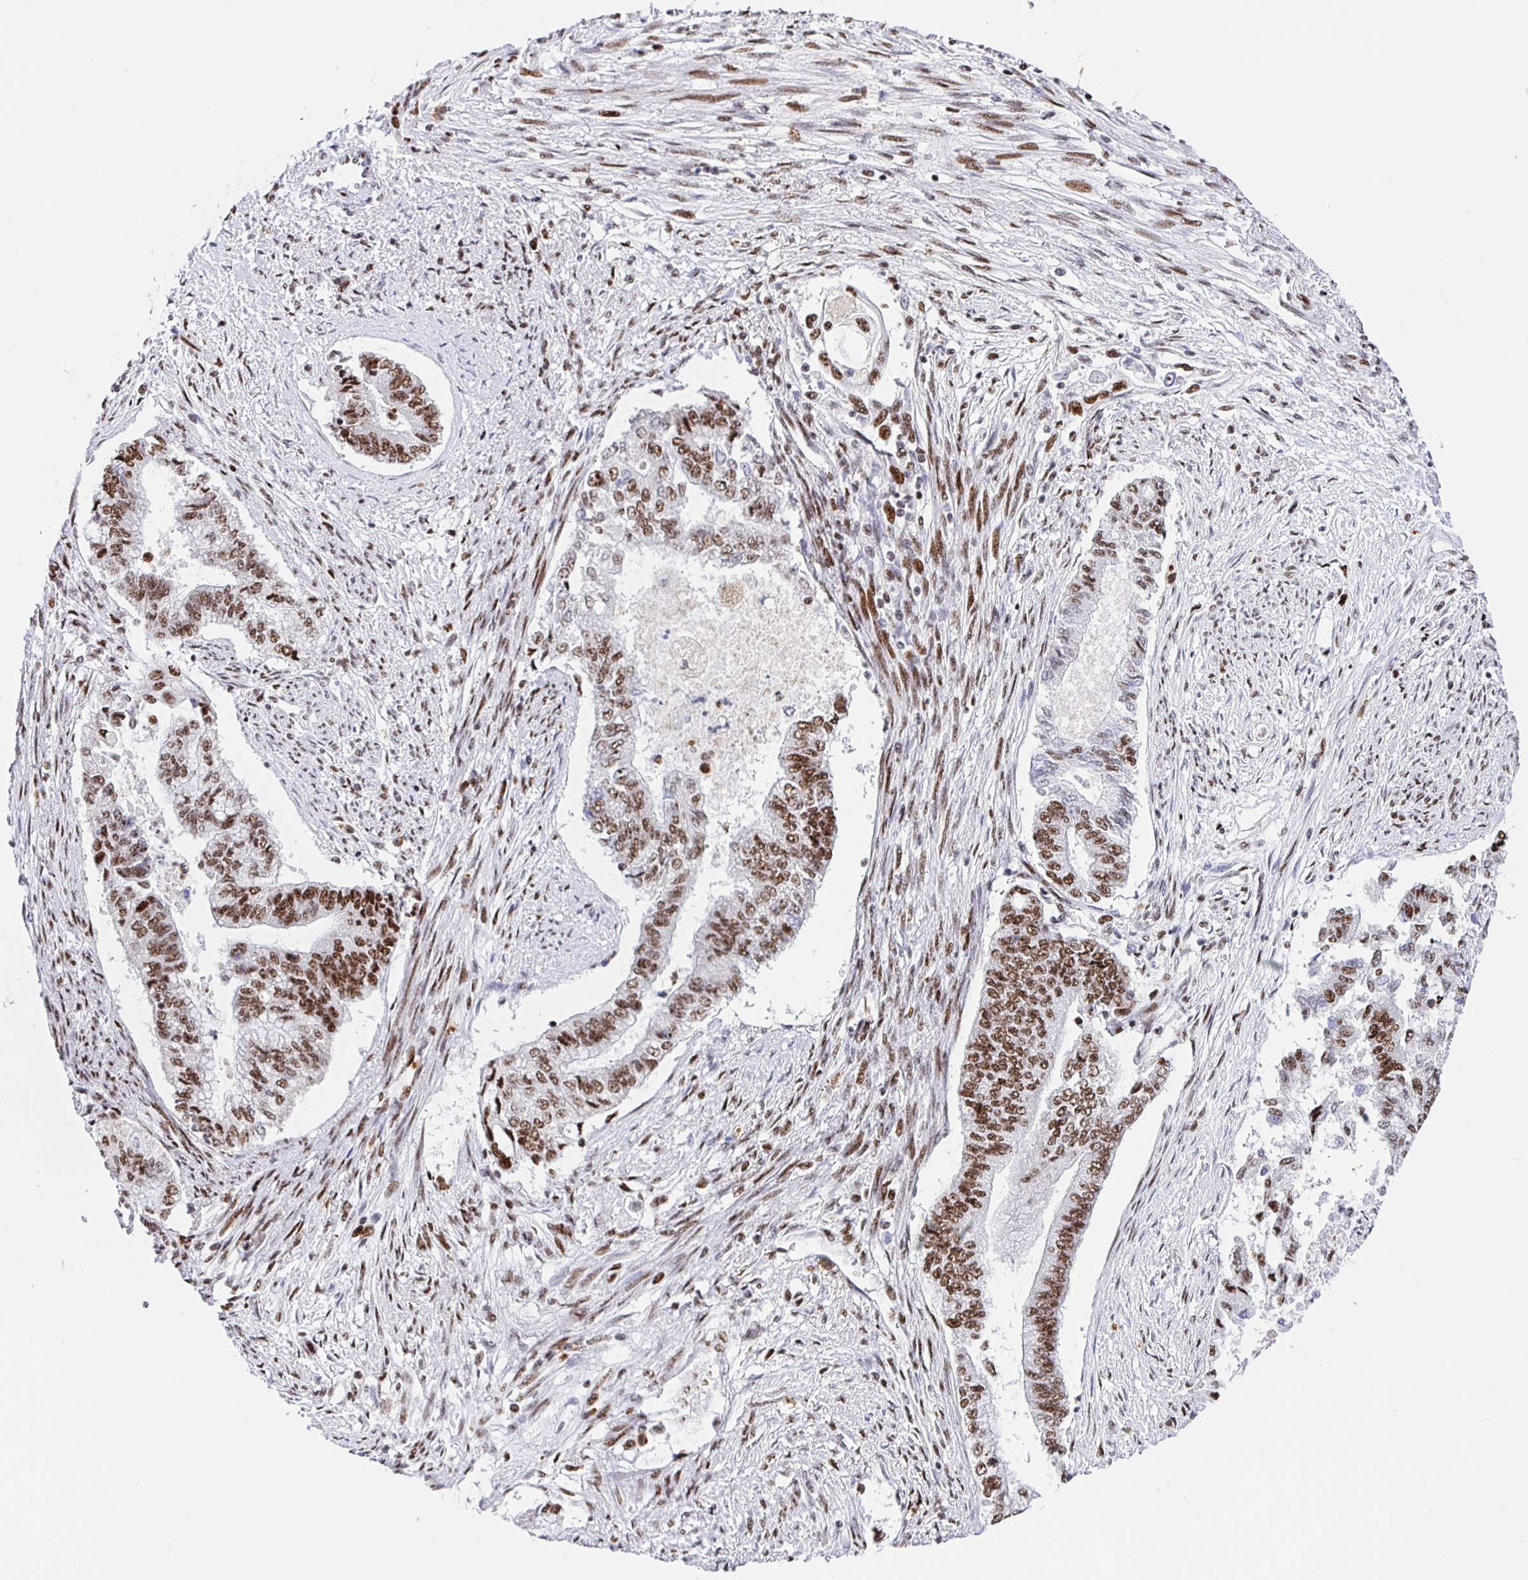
{"staining": {"intensity": "strong", "quantity": ">75%", "location": "nuclear"}, "tissue": "endometrial cancer", "cell_type": "Tumor cells", "image_type": "cancer", "snomed": [{"axis": "morphology", "description": "Adenocarcinoma, NOS"}, {"axis": "topography", "description": "Endometrium"}], "caption": "Brown immunohistochemical staining in human endometrial adenocarcinoma exhibits strong nuclear staining in about >75% of tumor cells. Ihc stains the protein in brown and the nuclei are stained blue.", "gene": "SETD5", "patient": {"sex": "female", "age": 65}}